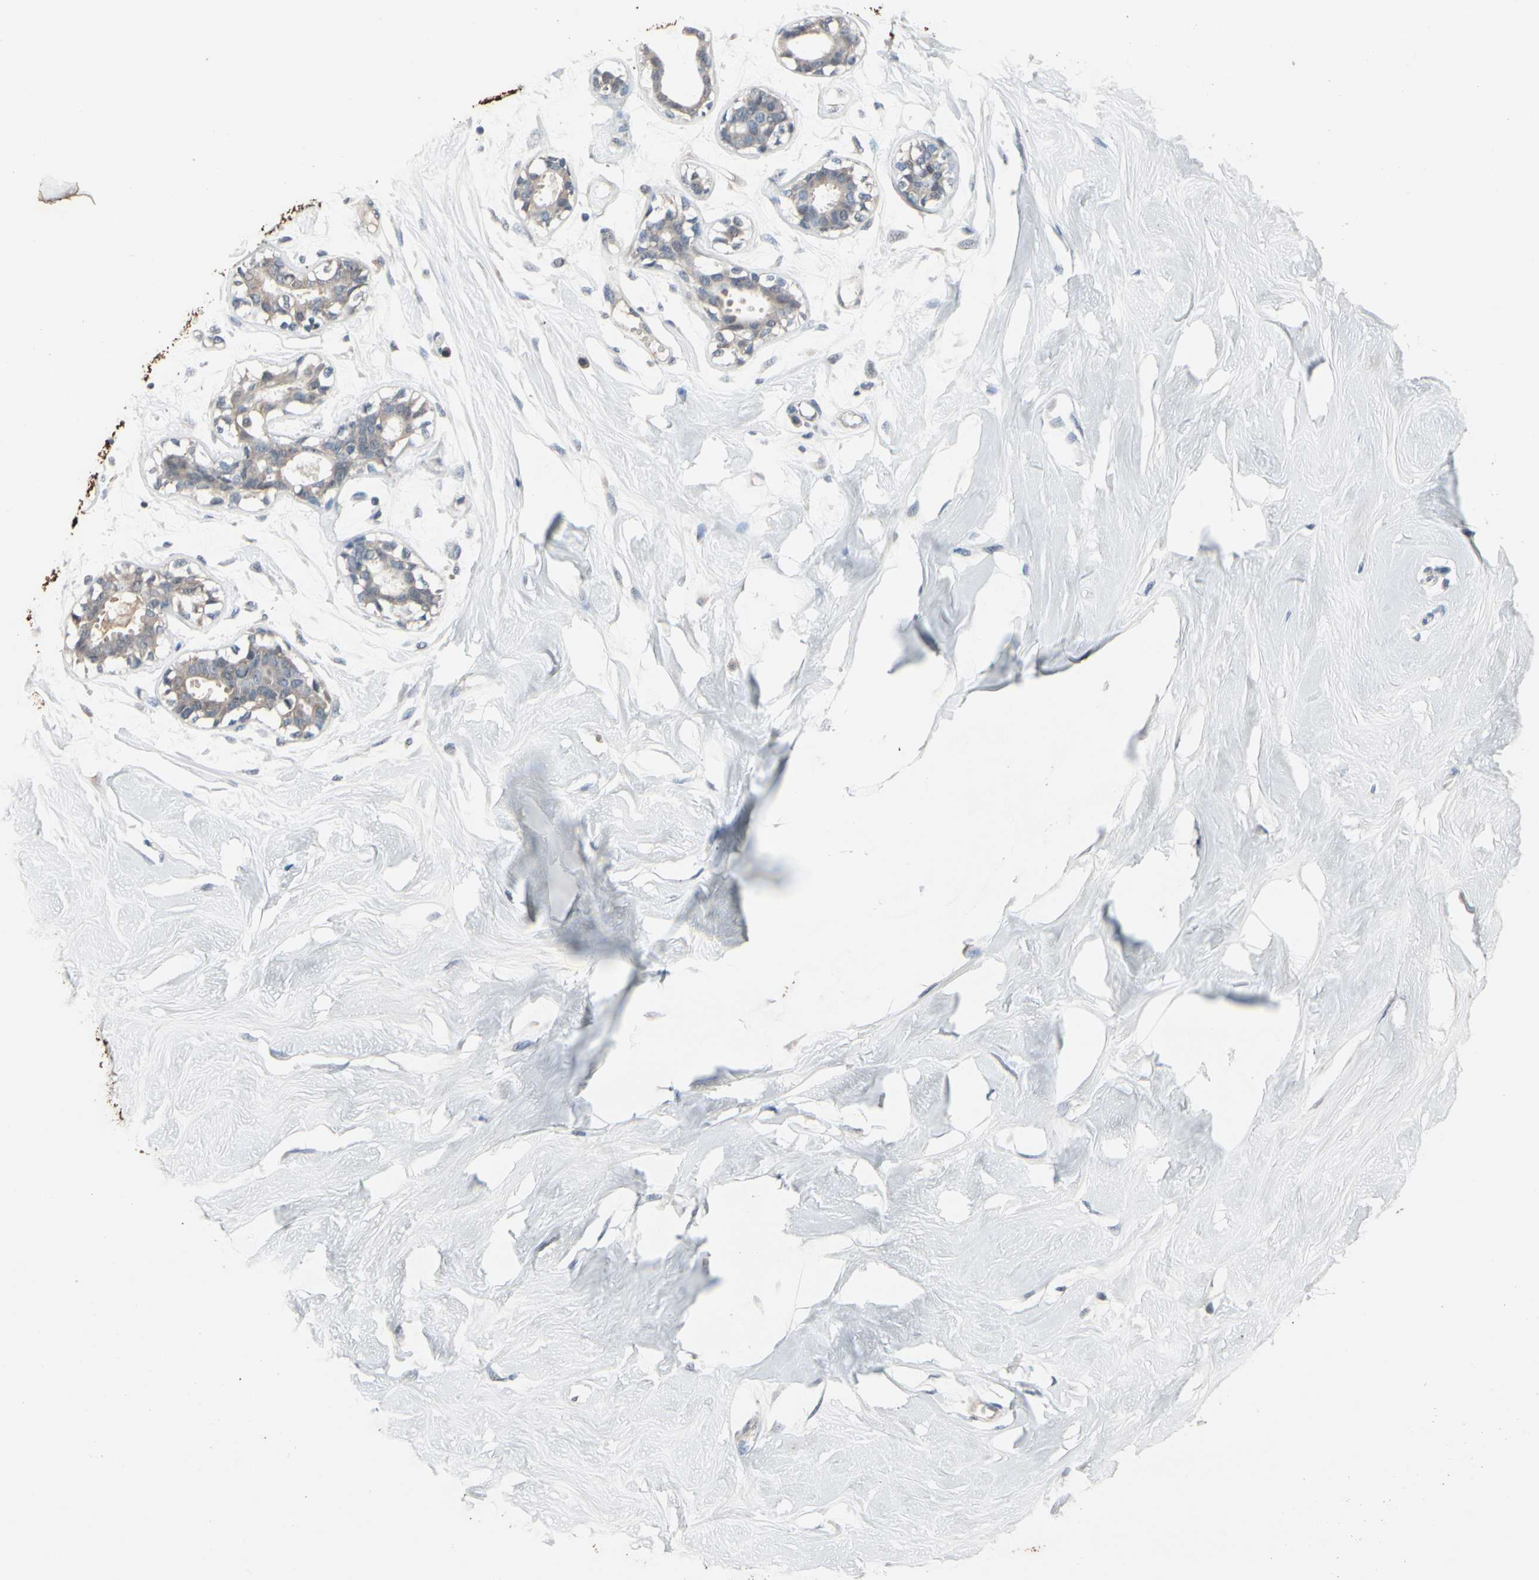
{"staining": {"intensity": "negative", "quantity": "none", "location": "none"}, "tissue": "breast", "cell_type": "Adipocytes", "image_type": "normal", "snomed": [{"axis": "morphology", "description": "Normal tissue, NOS"}, {"axis": "topography", "description": "Breast"}, {"axis": "topography", "description": "Soft tissue"}], "caption": "Immunohistochemistry of normal human breast shows no staining in adipocytes.", "gene": "SV2A", "patient": {"sex": "female", "age": 25}}